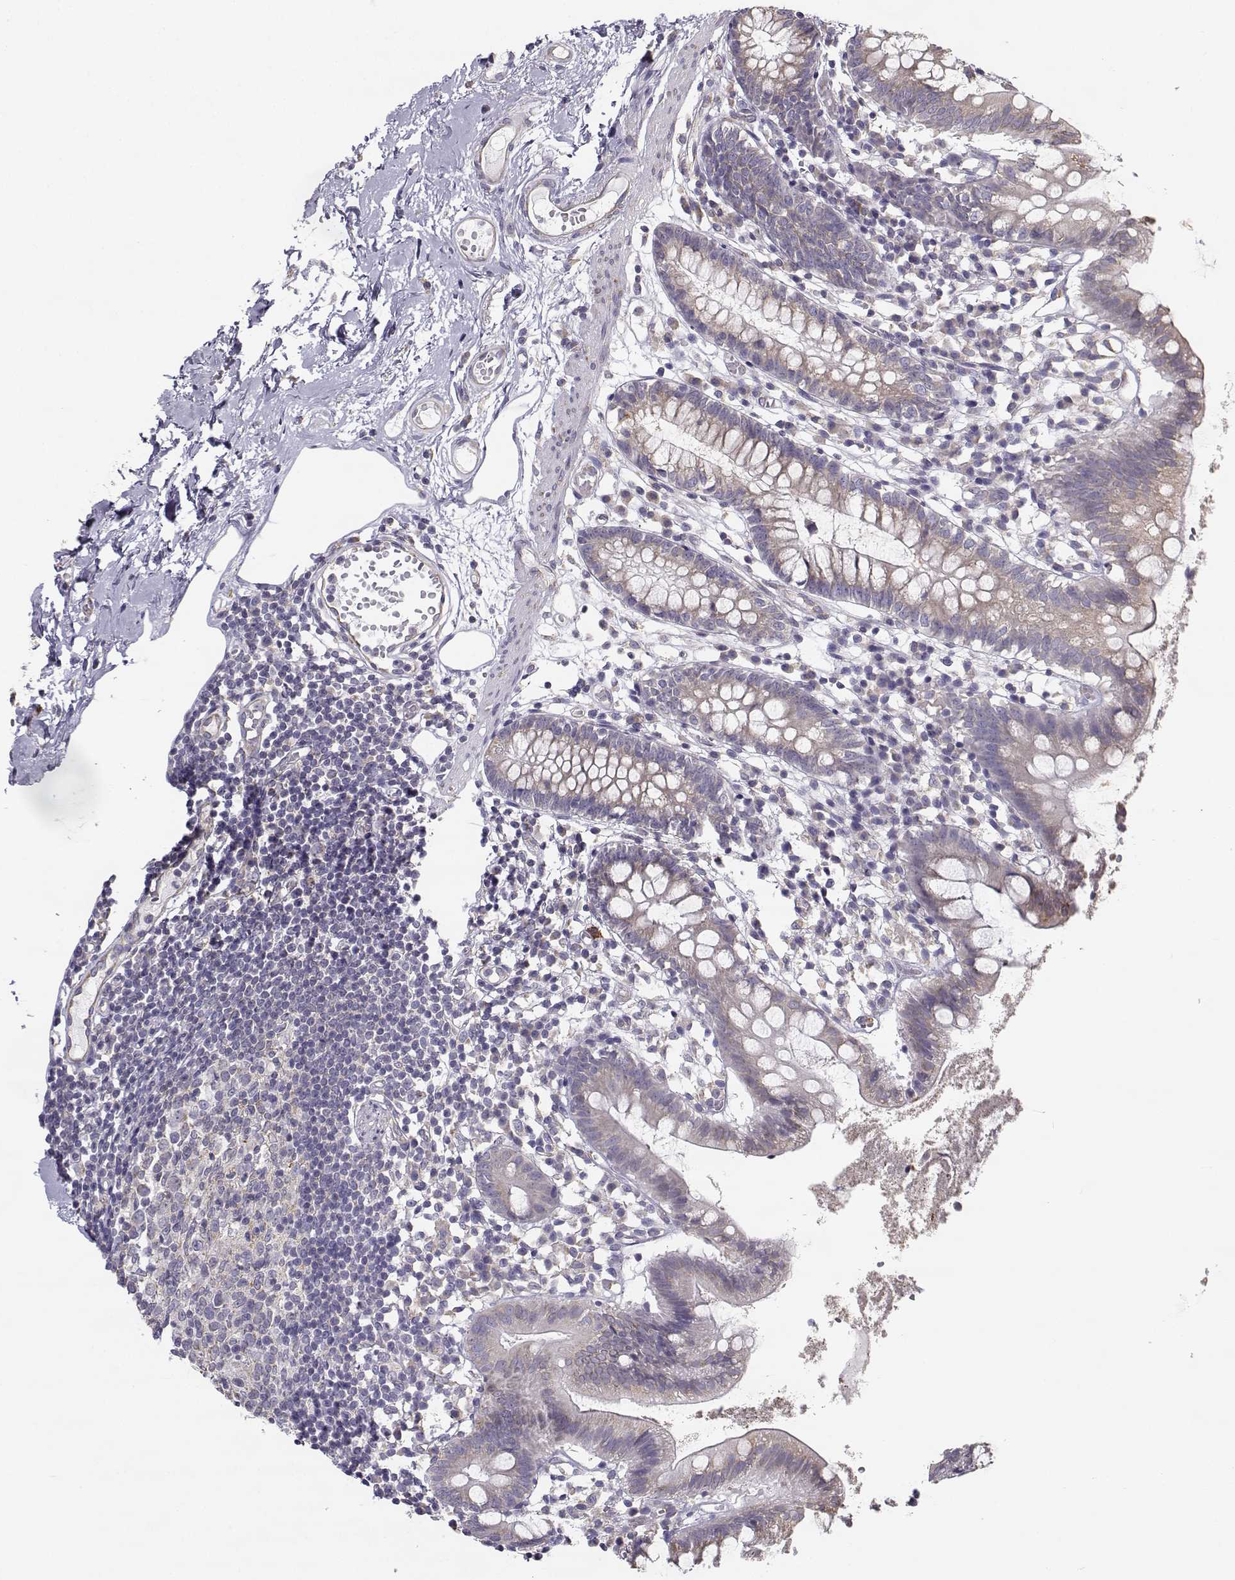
{"staining": {"intensity": "weak", "quantity": ">75%", "location": "cytoplasmic/membranous"}, "tissue": "small intestine", "cell_type": "Glandular cells", "image_type": "normal", "snomed": [{"axis": "morphology", "description": "Normal tissue, NOS"}, {"axis": "topography", "description": "Small intestine"}], "caption": "Immunohistochemistry photomicrograph of unremarkable small intestine stained for a protein (brown), which exhibits low levels of weak cytoplasmic/membranous positivity in approximately >75% of glandular cells.", "gene": "BEND6", "patient": {"sex": "female", "age": 90}}